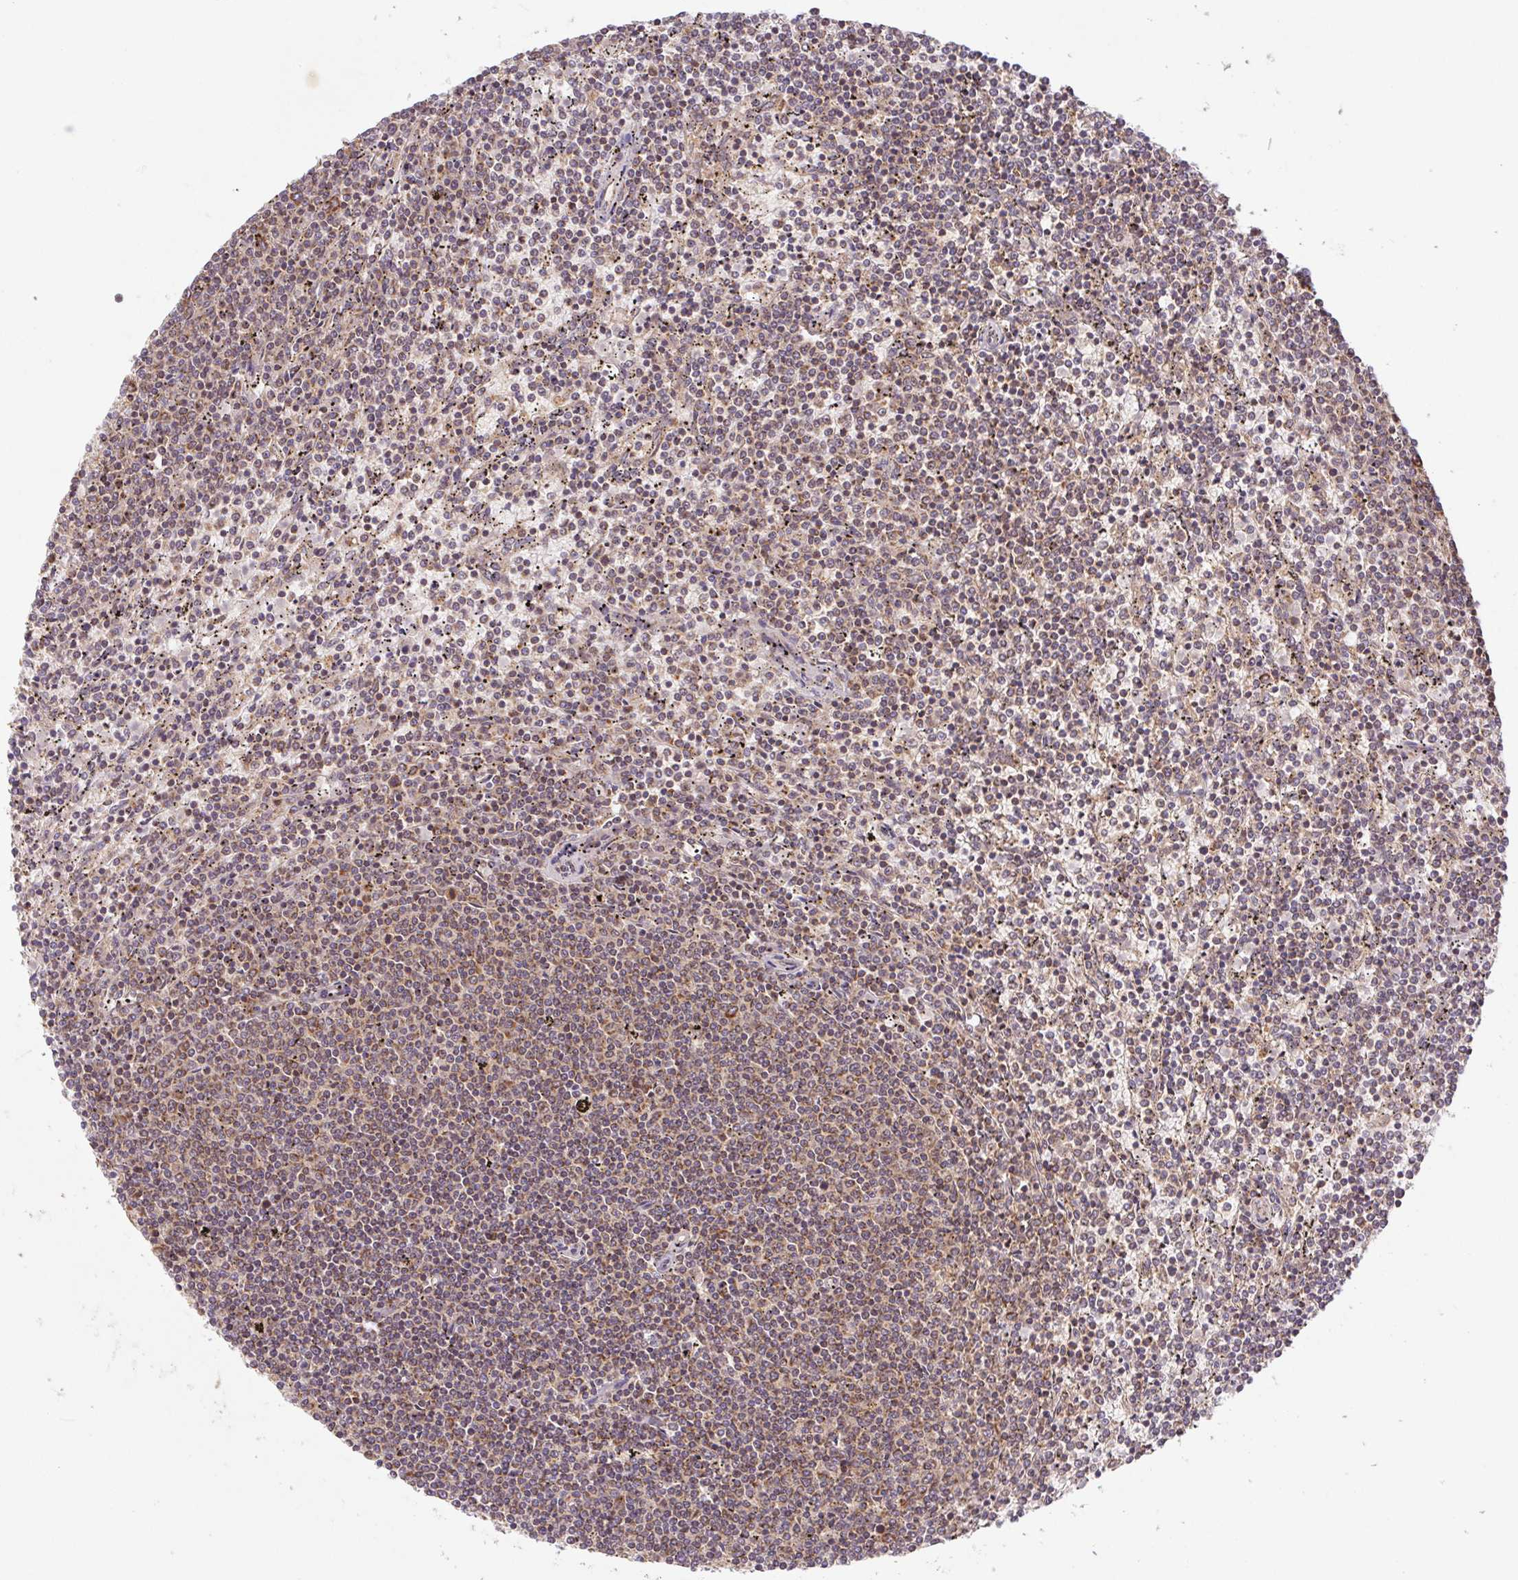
{"staining": {"intensity": "weak", "quantity": "25%-75%", "location": "cytoplasmic/membranous"}, "tissue": "lymphoma", "cell_type": "Tumor cells", "image_type": "cancer", "snomed": [{"axis": "morphology", "description": "Malignant lymphoma, non-Hodgkin's type, Low grade"}, {"axis": "topography", "description": "Spleen"}], "caption": "Weak cytoplasmic/membranous positivity is identified in approximately 25%-75% of tumor cells in lymphoma.", "gene": "MTHFD1", "patient": {"sex": "female", "age": 50}}